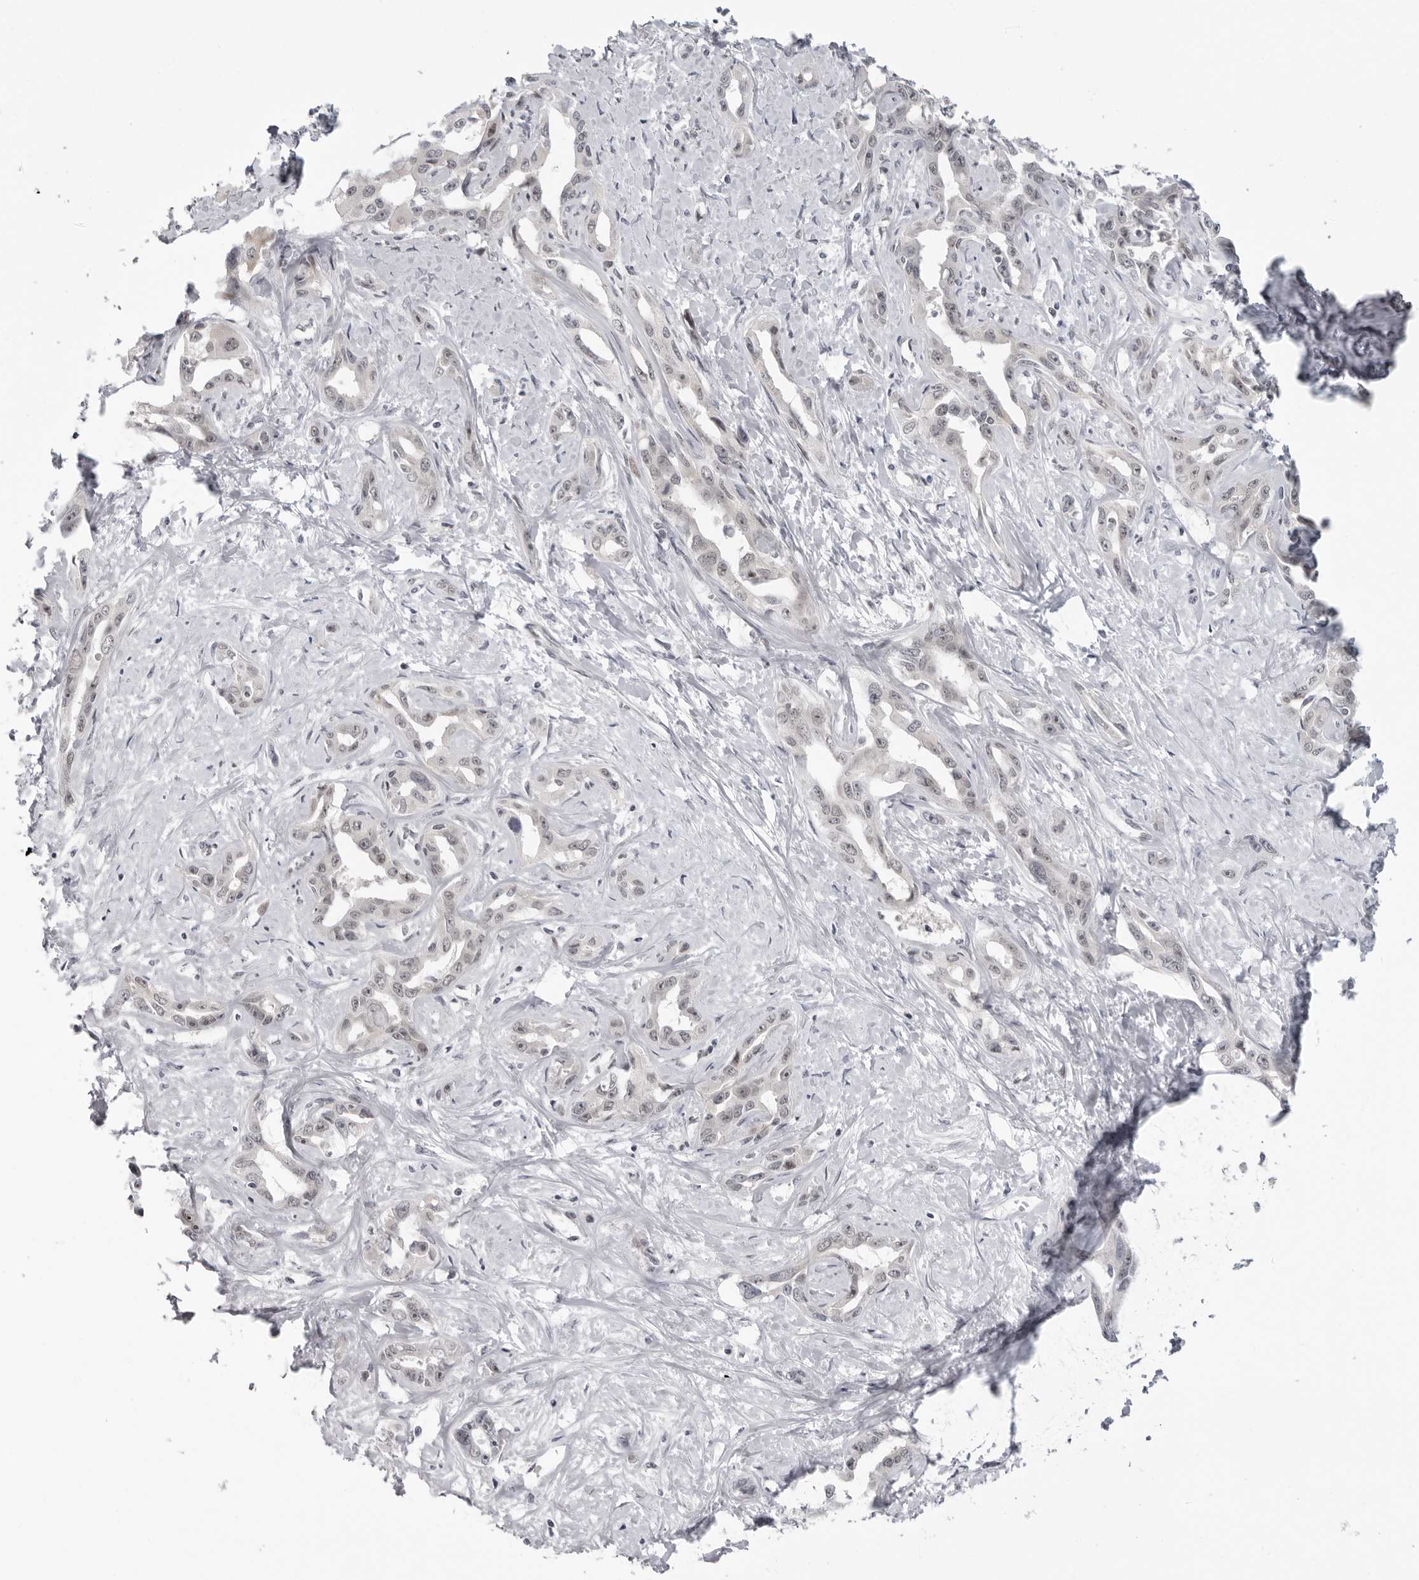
{"staining": {"intensity": "weak", "quantity": "<25%", "location": "nuclear"}, "tissue": "liver cancer", "cell_type": "Tumor cells", "image_type": "cancer", "snomed": [{"axis": "morphology", "description": "Cholangiocarcinoma"}, {"axis": "topography", "description": "Liver"}], "caption": "The histopathology image demonstrates no significant expression in tumor cells of liver cancer.", "gene": "ALPK2", "patient": {"sex": "male", "age": 59}}